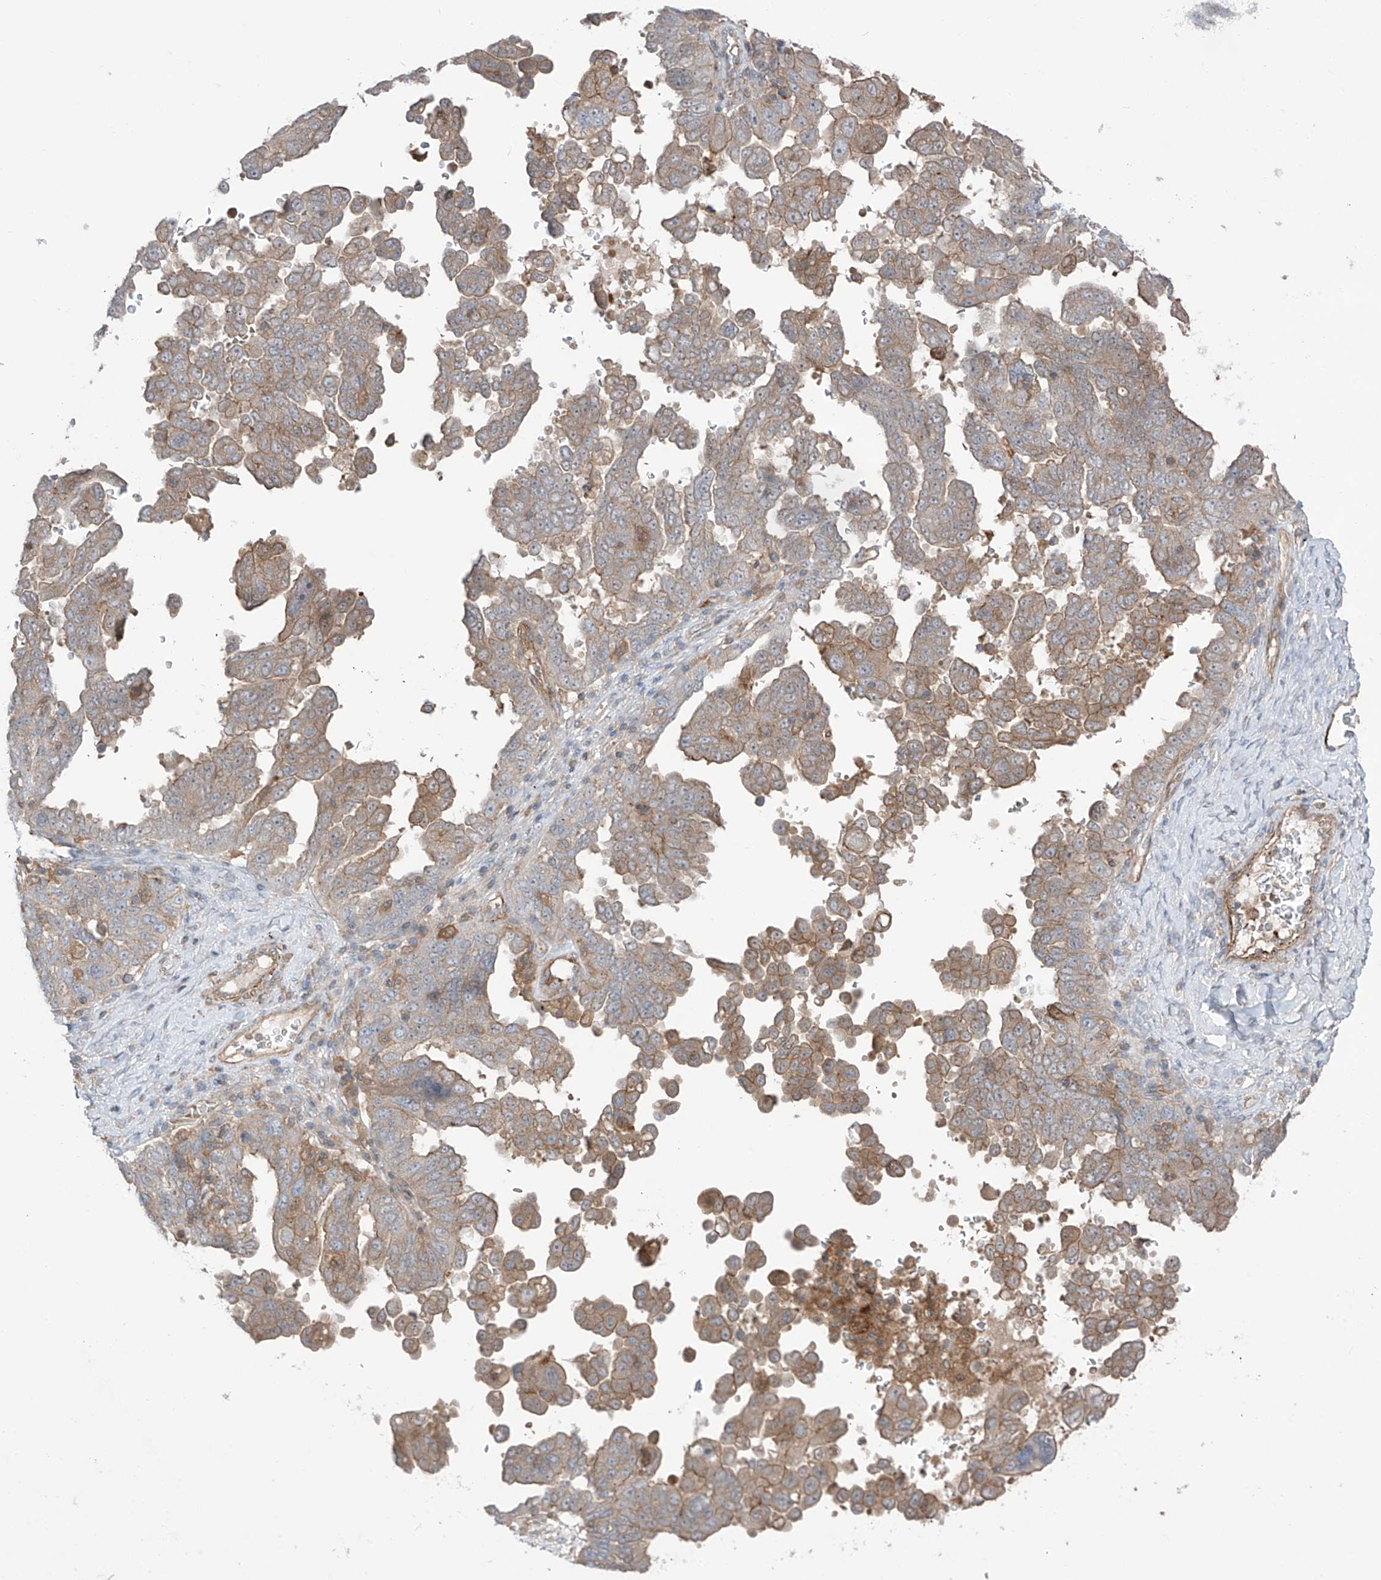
{"staining": {"intensity": "moderate", "quantity": "<25%", "location": "cytoplasmic/membranous"}, "tissue": "ovarian cancer", "cell_type": "Tumor cells", "image_type": "cancer", "snomed": [{"axis": "morphology", "description": "Carcinoma, endometroid"}, {"axis": "topography", "description": "Ovary"}], "caption": "Brown immunohistochemical staining in human ovarian cancer (endometroid carcinoma) demonstrates moderate cytoplasmic/membranous positivity in about <25% of tumor cells. (DAB (3,3'-diaminobenzidine) IHC, brown staining for protein, blue staining for nuclei).", "gene": "TRMU", "patient": {"sex": "female", "age": 62}}